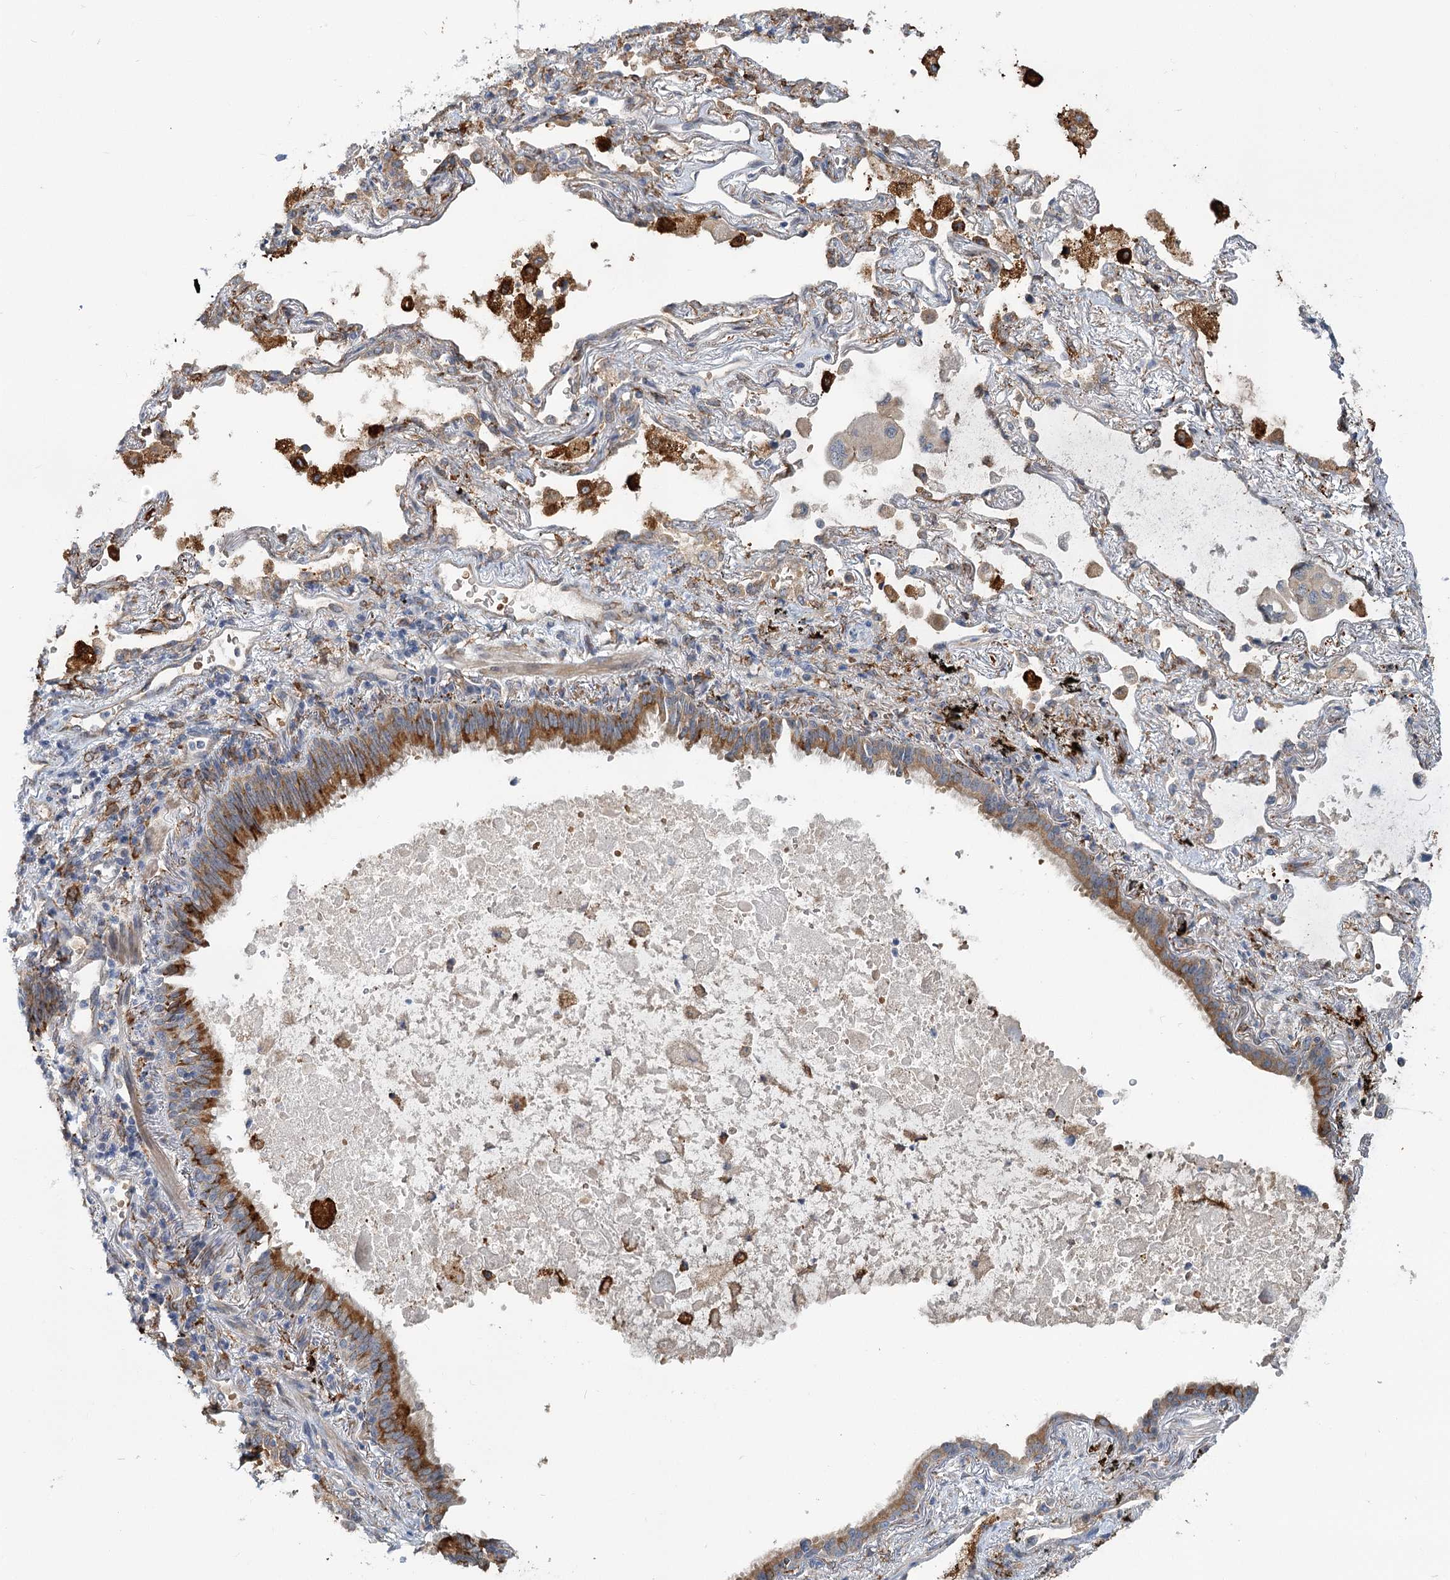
{"staining": {"intensity": "moderate", "quantity": "25%-75%", "location": "cytoplasmic/membranous"}, "tissue": "lung cancer", "cell_type": "Tumor cells", "image_type": "cancer", "snomed": [{"axis": "morphology", "description": "Squamous cell carcinoma, NOS"}, {"axis": "topography", "description": "Lung"}], "caption": "About 25%-75% of tumor cells in lung cancer (squamous cell carcinoma) reveal moderate cytoplasmic/membranous protein expression as visualized by brown immunohistochemical staining.", "gene": "CIB4", "patient": {"sex": "female", "age": 73}}